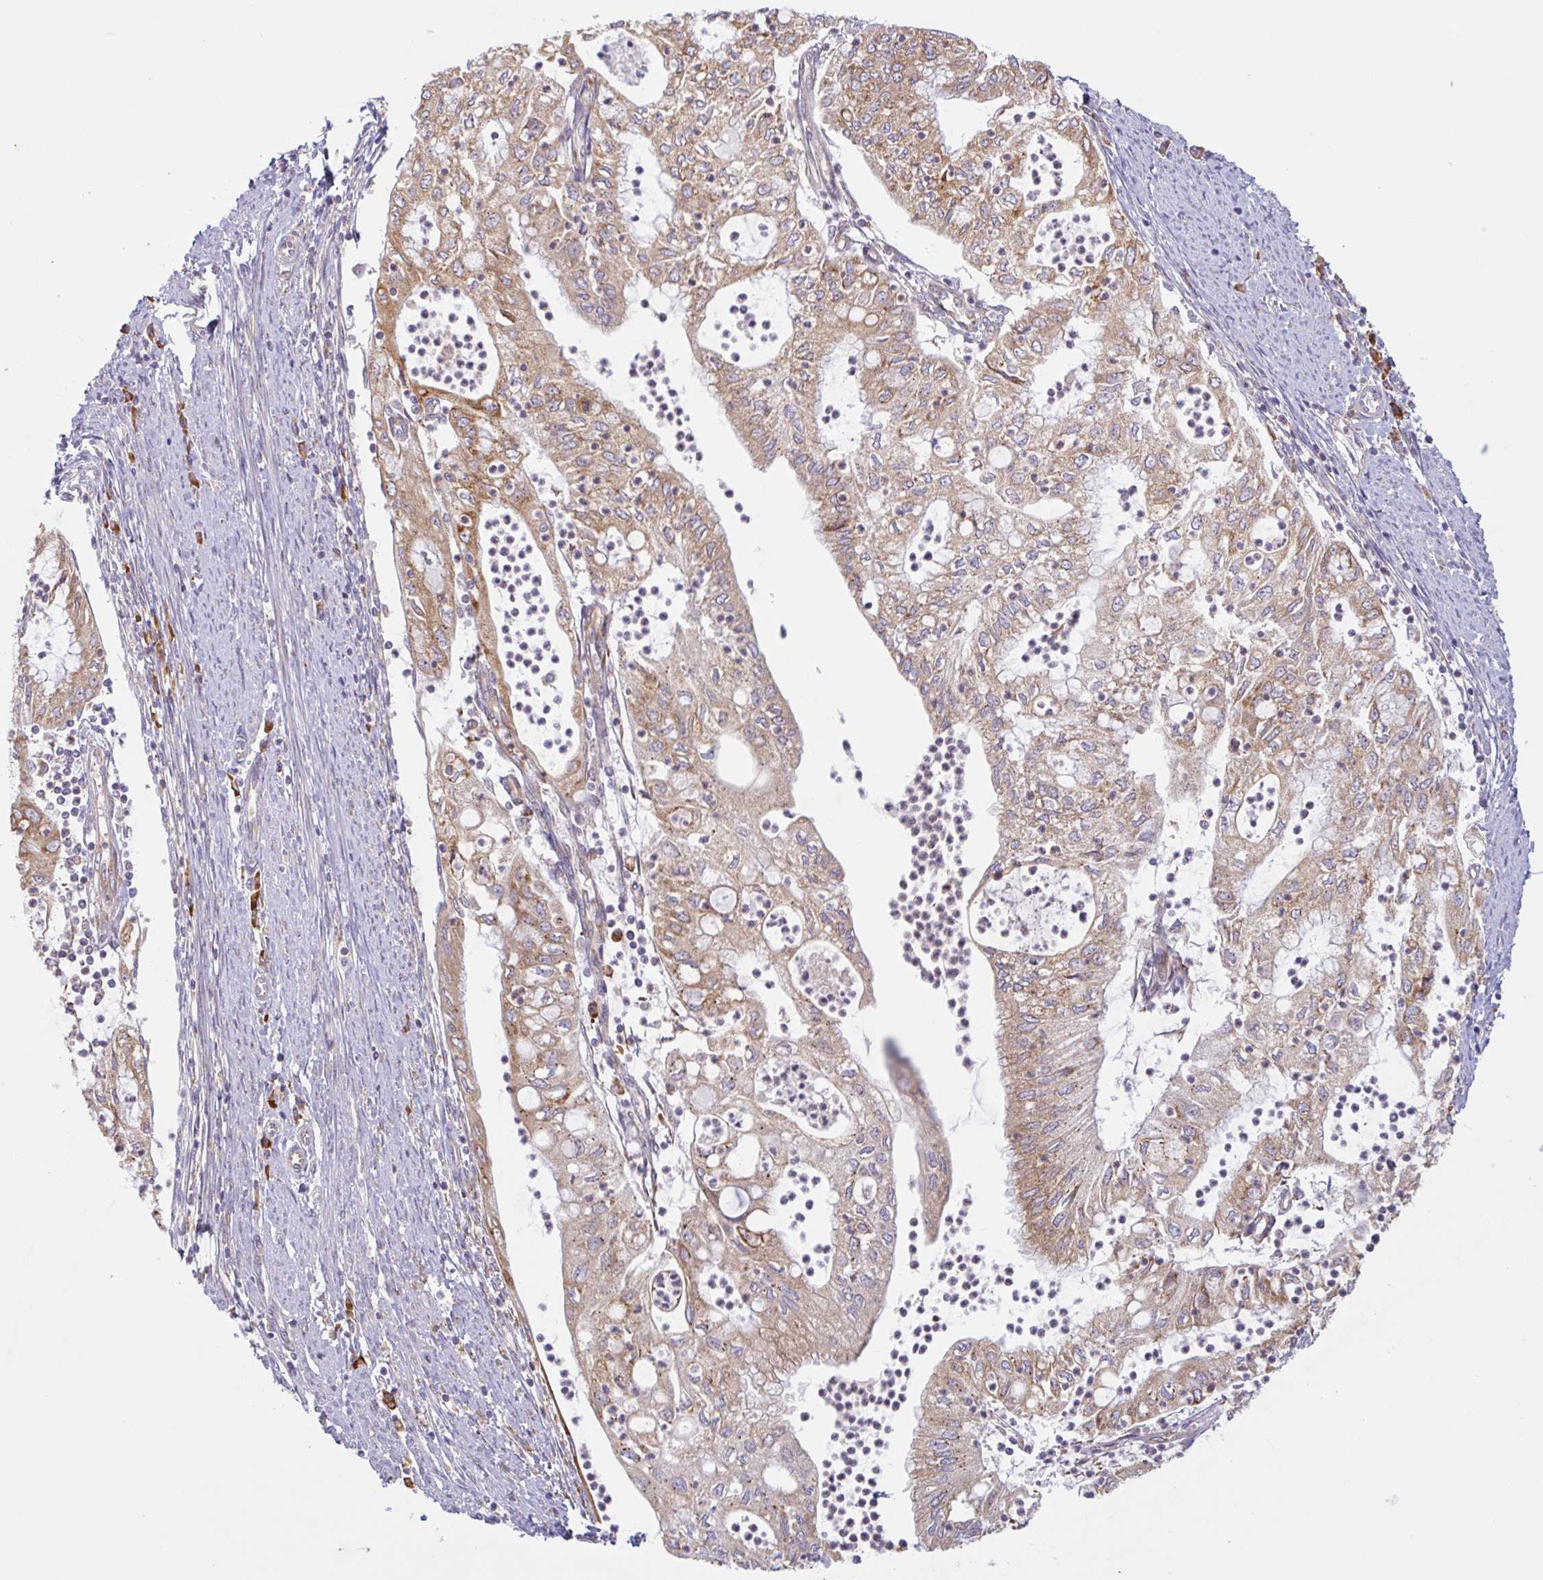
{"staining": {"intensity": "moderate", "quantity": "25%-75%", "location": "cytoplasmic/membranous"}, "tissue": "endometrial cancer", "cell_type": "Tumor cells", "image_type": "cancer", "snomed": [{"axis": "morphology", "description": "Adenocarcinoma, NOS"}, {"axis": "topography", "description": "Endometrium"}], "caption": "The photomicrograph shows staining of adenocarcinoma (endometrial), revealing moderate cytoplasmic/membranous protein expression (brown color) within tumor cells.", "gene": "RIT1", "patient": {"sex": "female", "age": 75}}